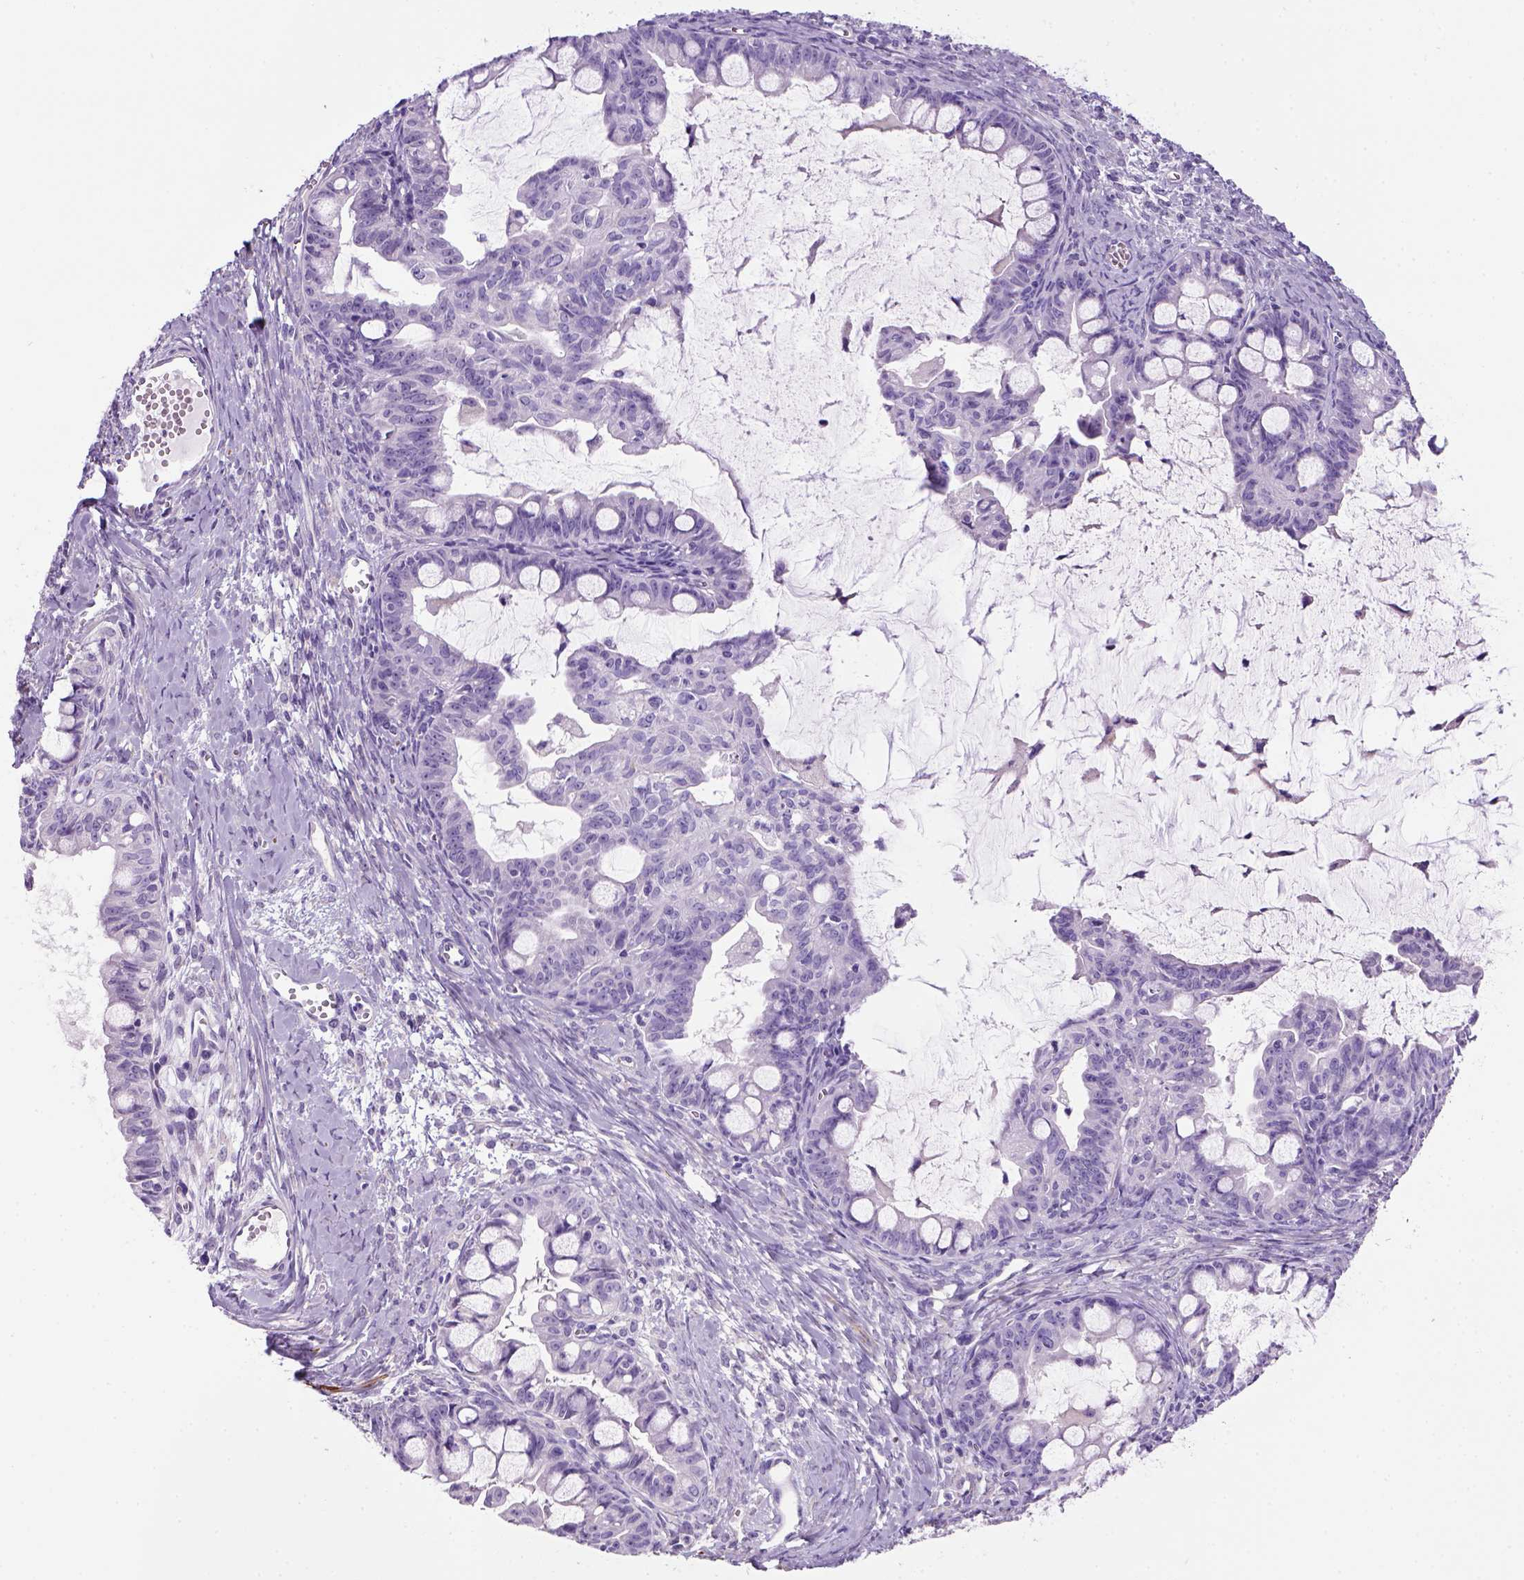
{"staining": {"intensity": "negative", "quantity": "none", "location": "none"}, "tissue": "ovarian cancer", "cell_type": "Tumor cells", "image_type": "cancer", "snomed": [{"axis": "morphology", "description": "Cystadenocarcinoma, mucinous, NOS"}, {"axis": "topography", "description": "Ovary"}], "caption": "Immunohistochemistry of ovarian cancer reveals no staining in tumor cells.", "gene": "ARHGEF33", "patient": {"sex": "female", "age": 63}}